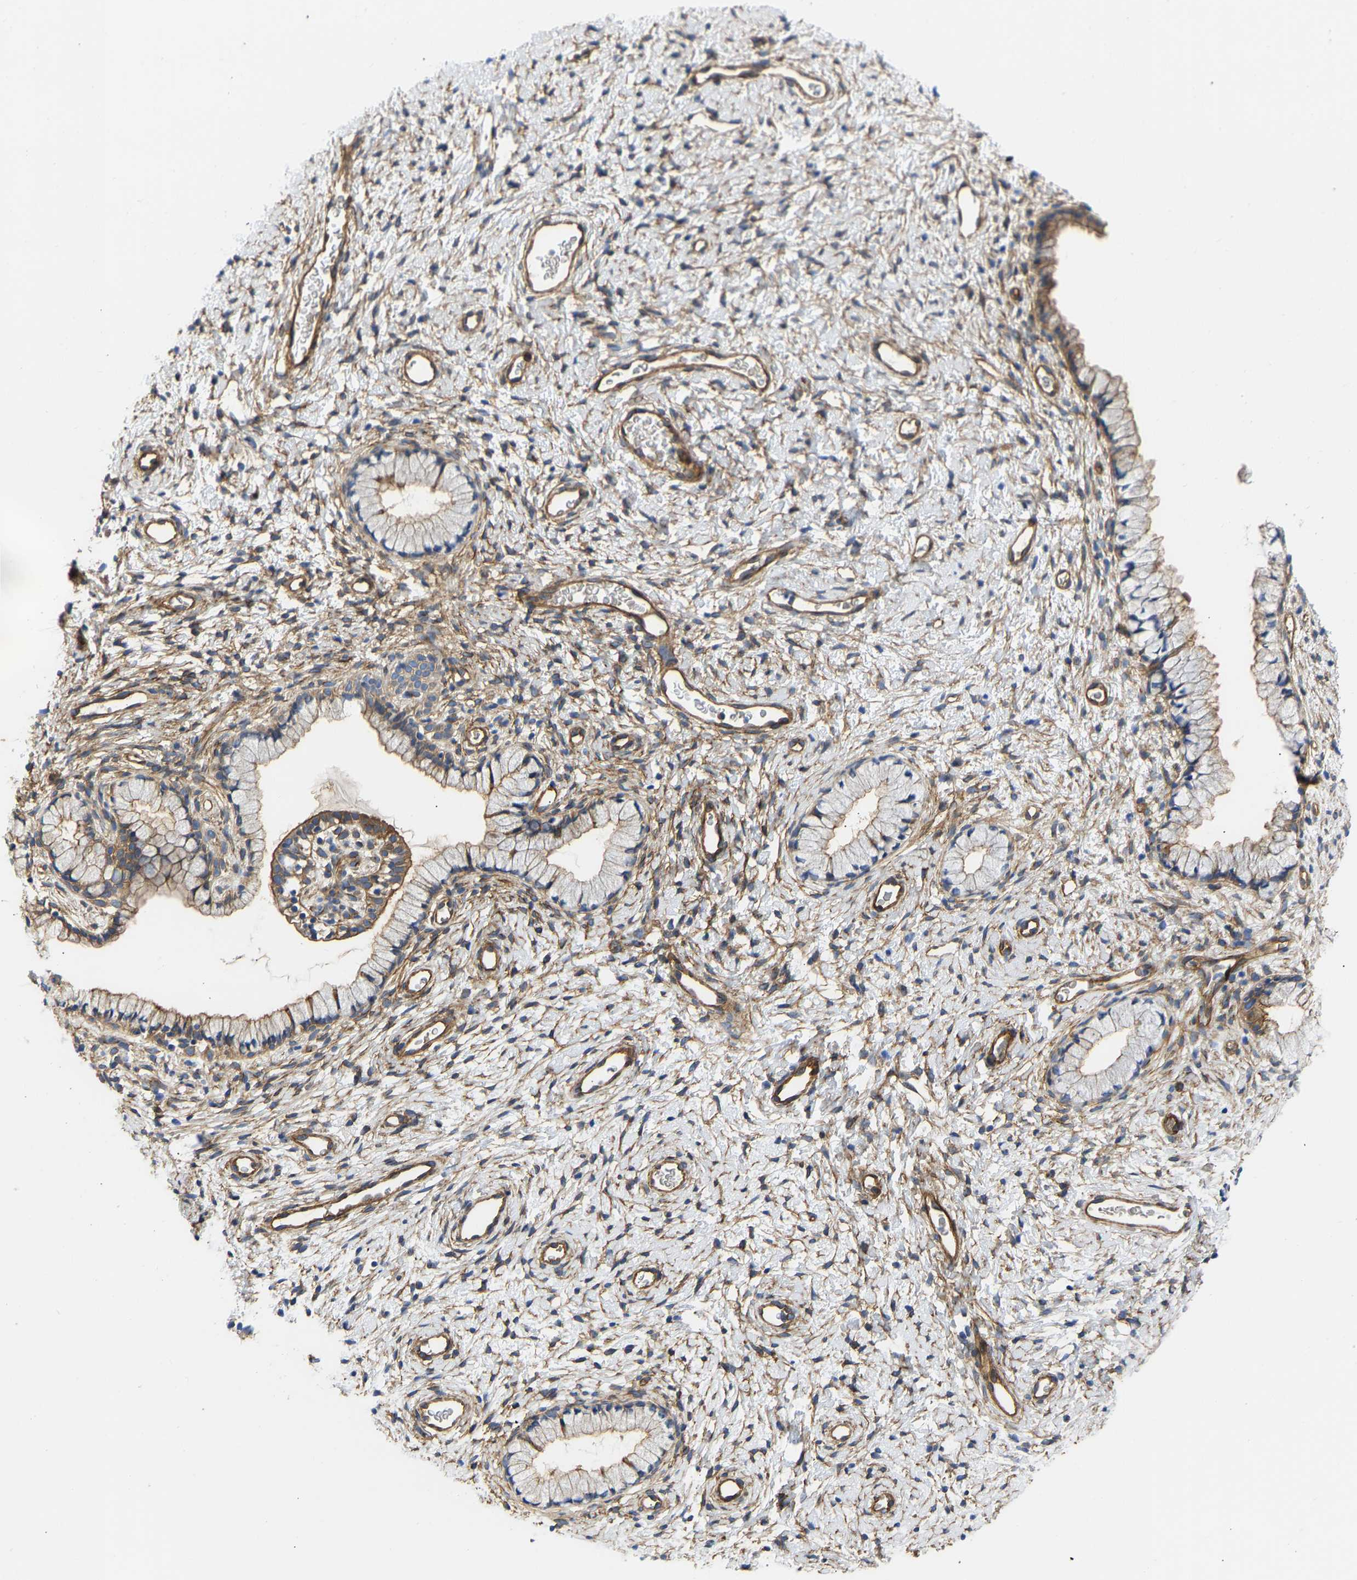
{"staining": {"intensity": "moderate", "quantity": ">75%", "location": "cytoplasmic/membranous"}, "tissue": "cervix", "cell_type": "Glandular cells", "image_type": "normal", "snomed": [{"axis": "morphology", "description": "Normal tissue, NOS"}, {"axis": "topography", "description": "Cervix"}], "caption": "The micrograph demonstrates staining of normal cervix, revealing moderate cytoplasmic/membranous protein positivity (brown color) within glandular cells.", "gene": "MYO1C", "patient": {"sex": "female", "age": 72}}